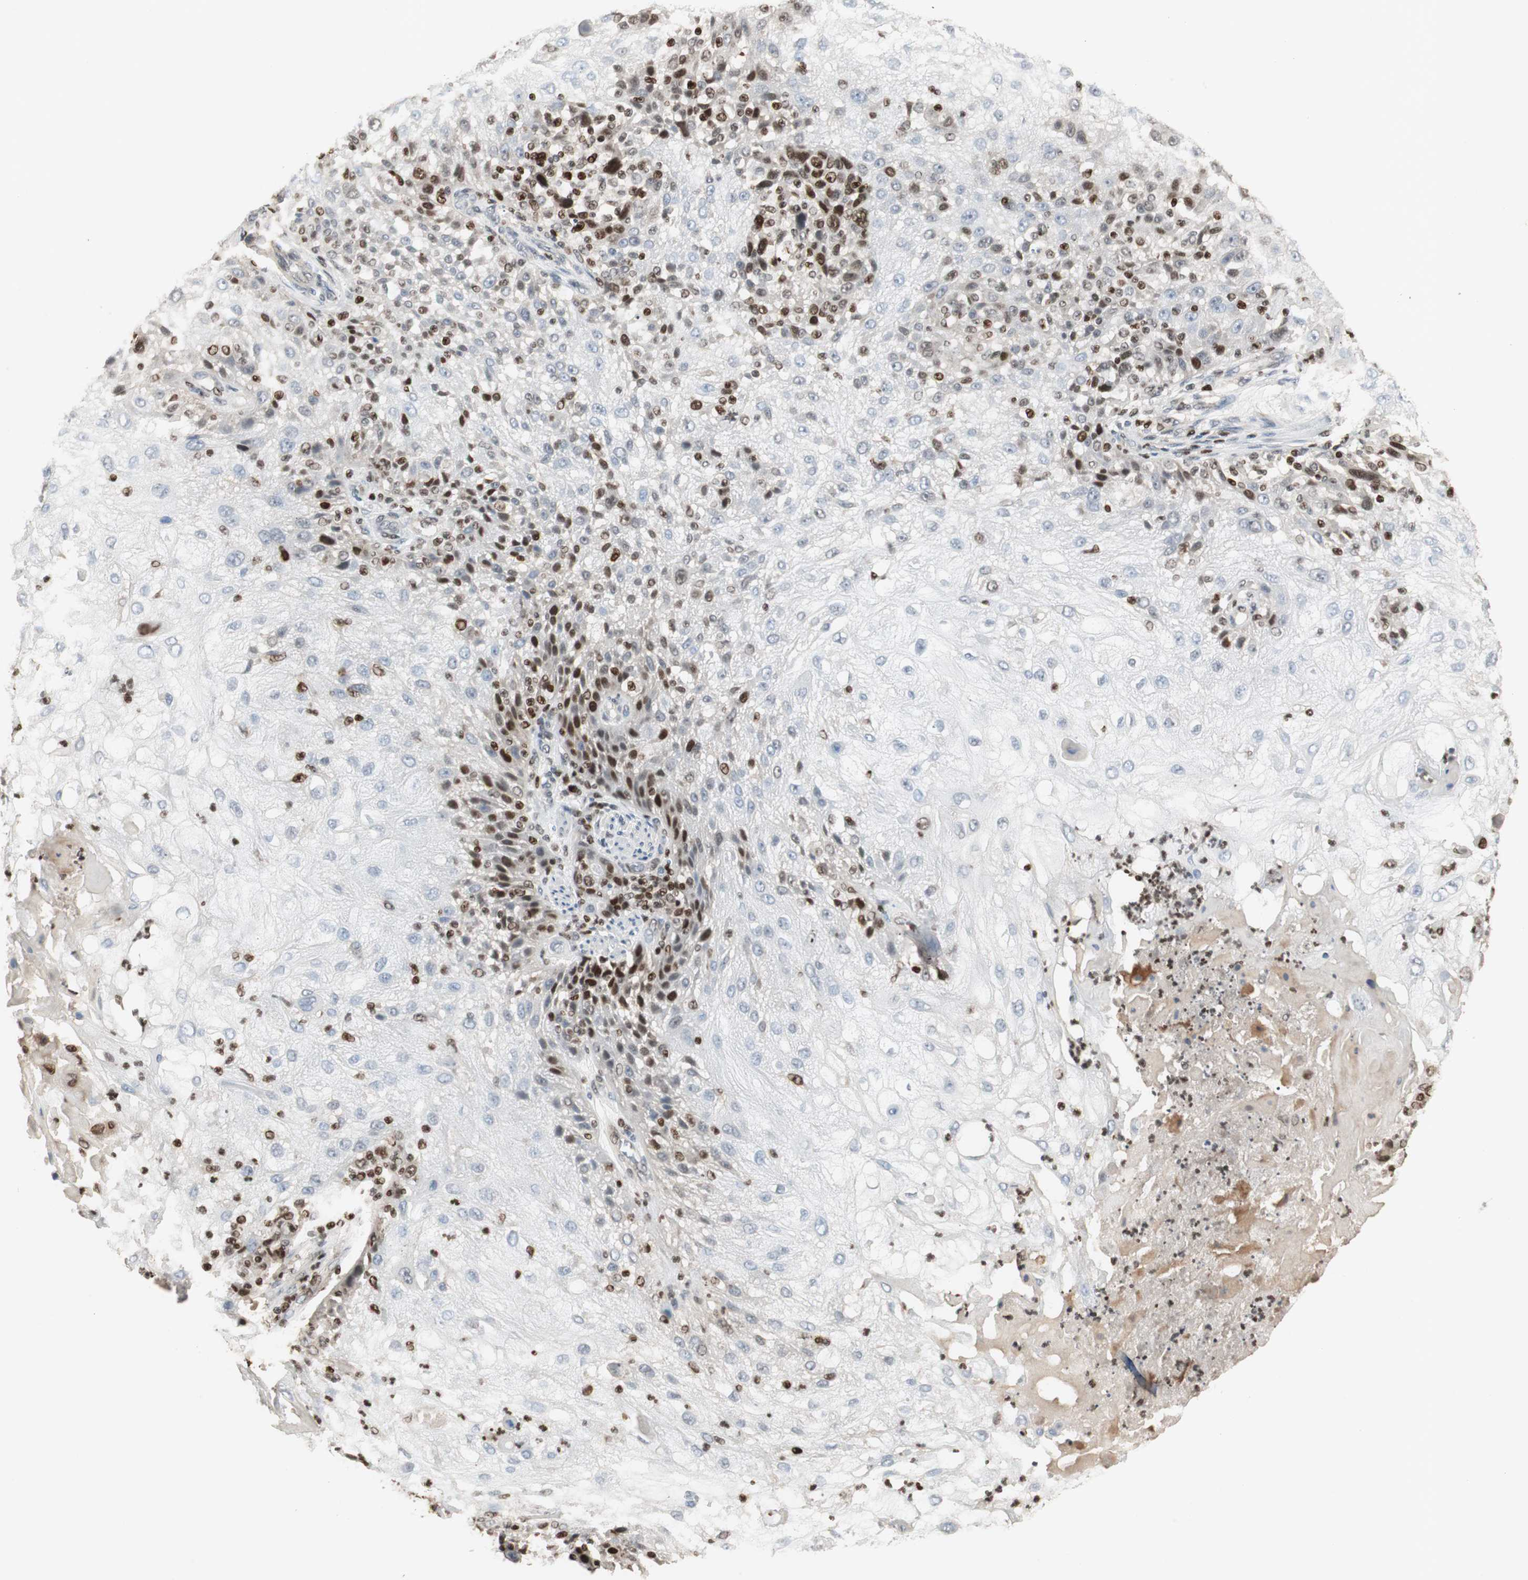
{"staining": {"intensity": "negative", "quantity": "none", "location": "none"}, "tissue": "skin cancer", "cell_type": "Tumor cells", "image_type": "cancer", "snomed": [{"axis": "morphology", "description": "Normal tissue, NOS"}, {"axis": "morphology", "description": "Squamous cell carcinoma, NOS"}, {"axis": "topography", "description": "Skin"}], "caption": "Skin cancer (squamous cell carcinoma) was stained to show a protein in brown. There is no significant expression in tumor cells. (DAB IHC with hematoxylin counter stain).", "gene": "FEN1", "patient": {"sex": "female", "age": 83}}